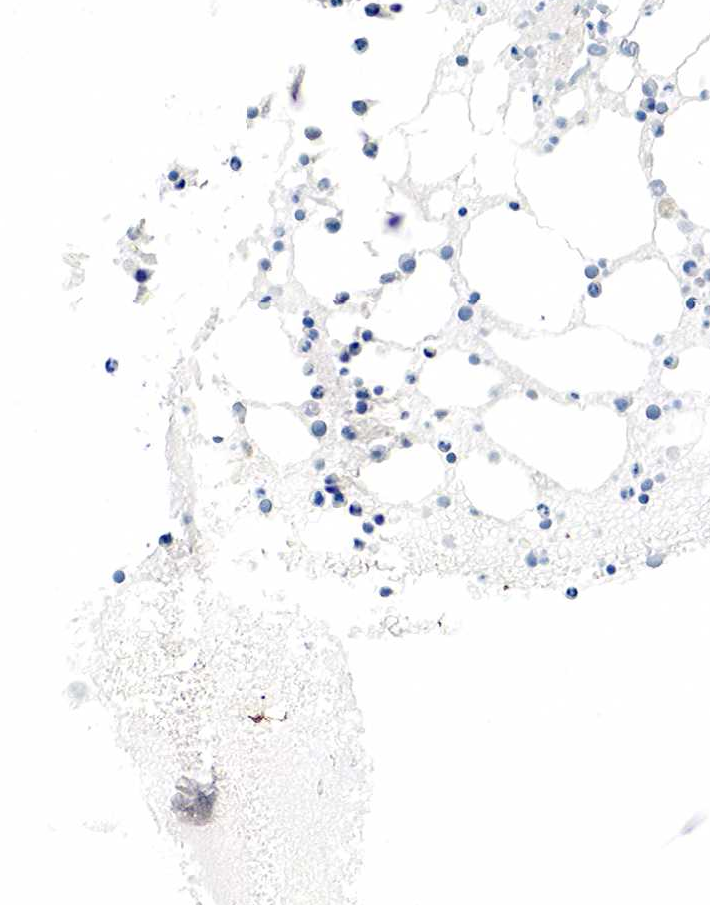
{"staining": {"intensity": "negative", "quantity": "none", "location": "none"}, "tissue": "bone marrow", "cell_type": "Hematopoietic cells", "image_type": "normal", "snomed": [{"axis": "morphology", "description": "Normal tissue, NOS"}, {"axis": "topography", "description": "Bone marrow"}], "caption": "The micrograph shows no staining of hematopoietic cells in unremarkable bone marrow.", "gene": "GCG", "patient": {"sex": "female", "age": 74}}